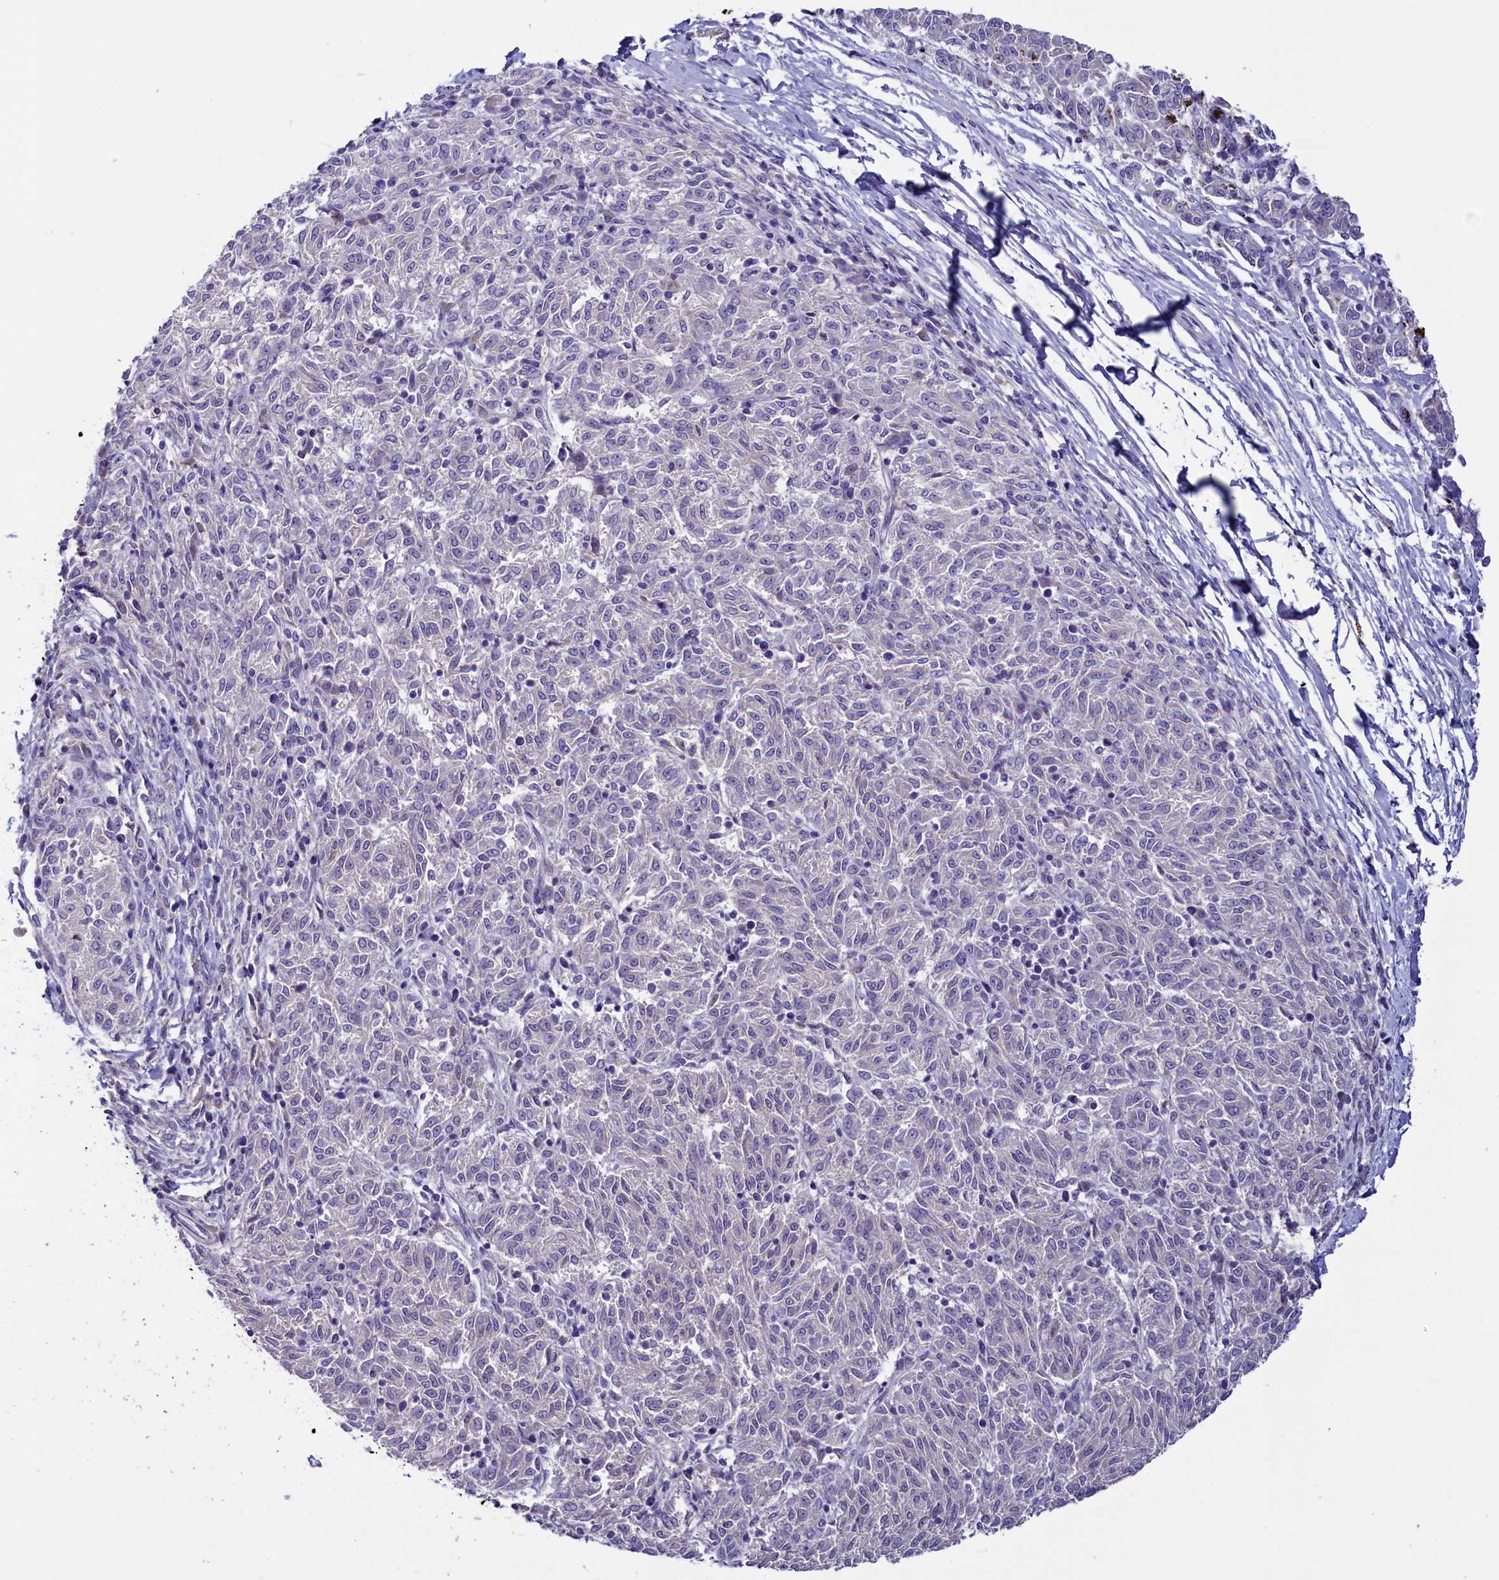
{"staining": {"intensity": "negative", "quantity": "none", "location": "none"}, "tissue": "melanoma", "cell_type": "Tumor cells", "image_type": "cancer", "snomed": [{"axis": "morphology", "description": "Malignant melanoma, NOS"}, {"axis": "topography", "description": "Skin"}], "caption": "Immunohistochemistry (IHC) micrograph of melanoma stained for a protein (brown), which shows no expression in tumor cells.", "gene": "RTTN", "patient": {"sex": "female", "age": 72}}